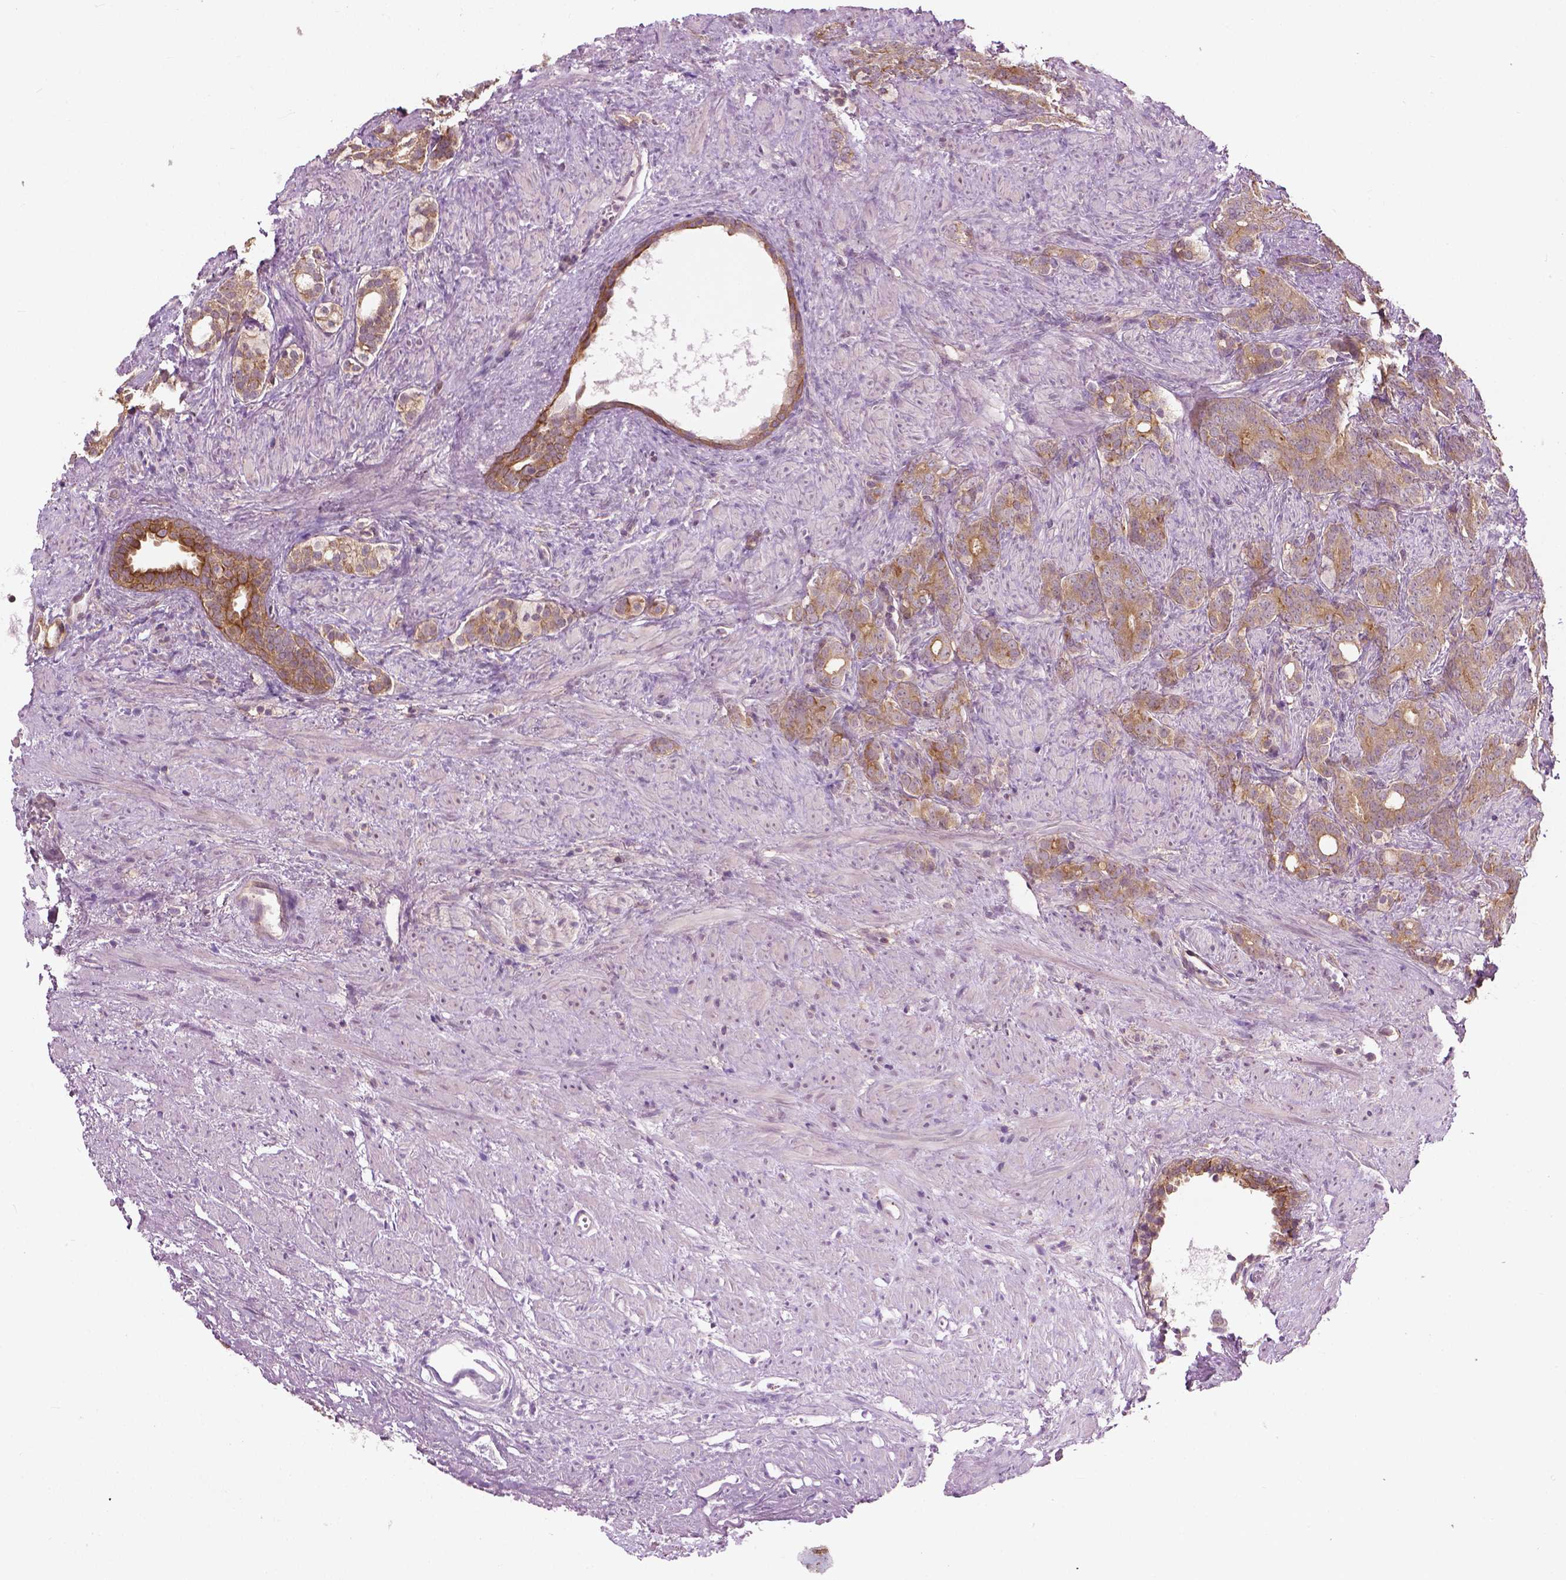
{"staining": {"intensity": "moderate", "quantity": "<25%", "location": "cytoplasmic/membranous"}, "tissue": "prostate cancer", "cell_type": "Tumor cells", "image_type": "cancer", "snomed": [{"axis": "morphology", "description": "Adenocarcinoma, High grade"}, {"axis": "topography", "description": "Prostate"}], "caption": "The micrograph reveals immunohistochemical staining of high-grade adenocarcinoma (prostate). There is moderate cytoplasmic/membranous positivity is appreciated in about <25% of tumor cells.", "gene": "MZT1", "patient": {"sex": "male", "age": 84}}